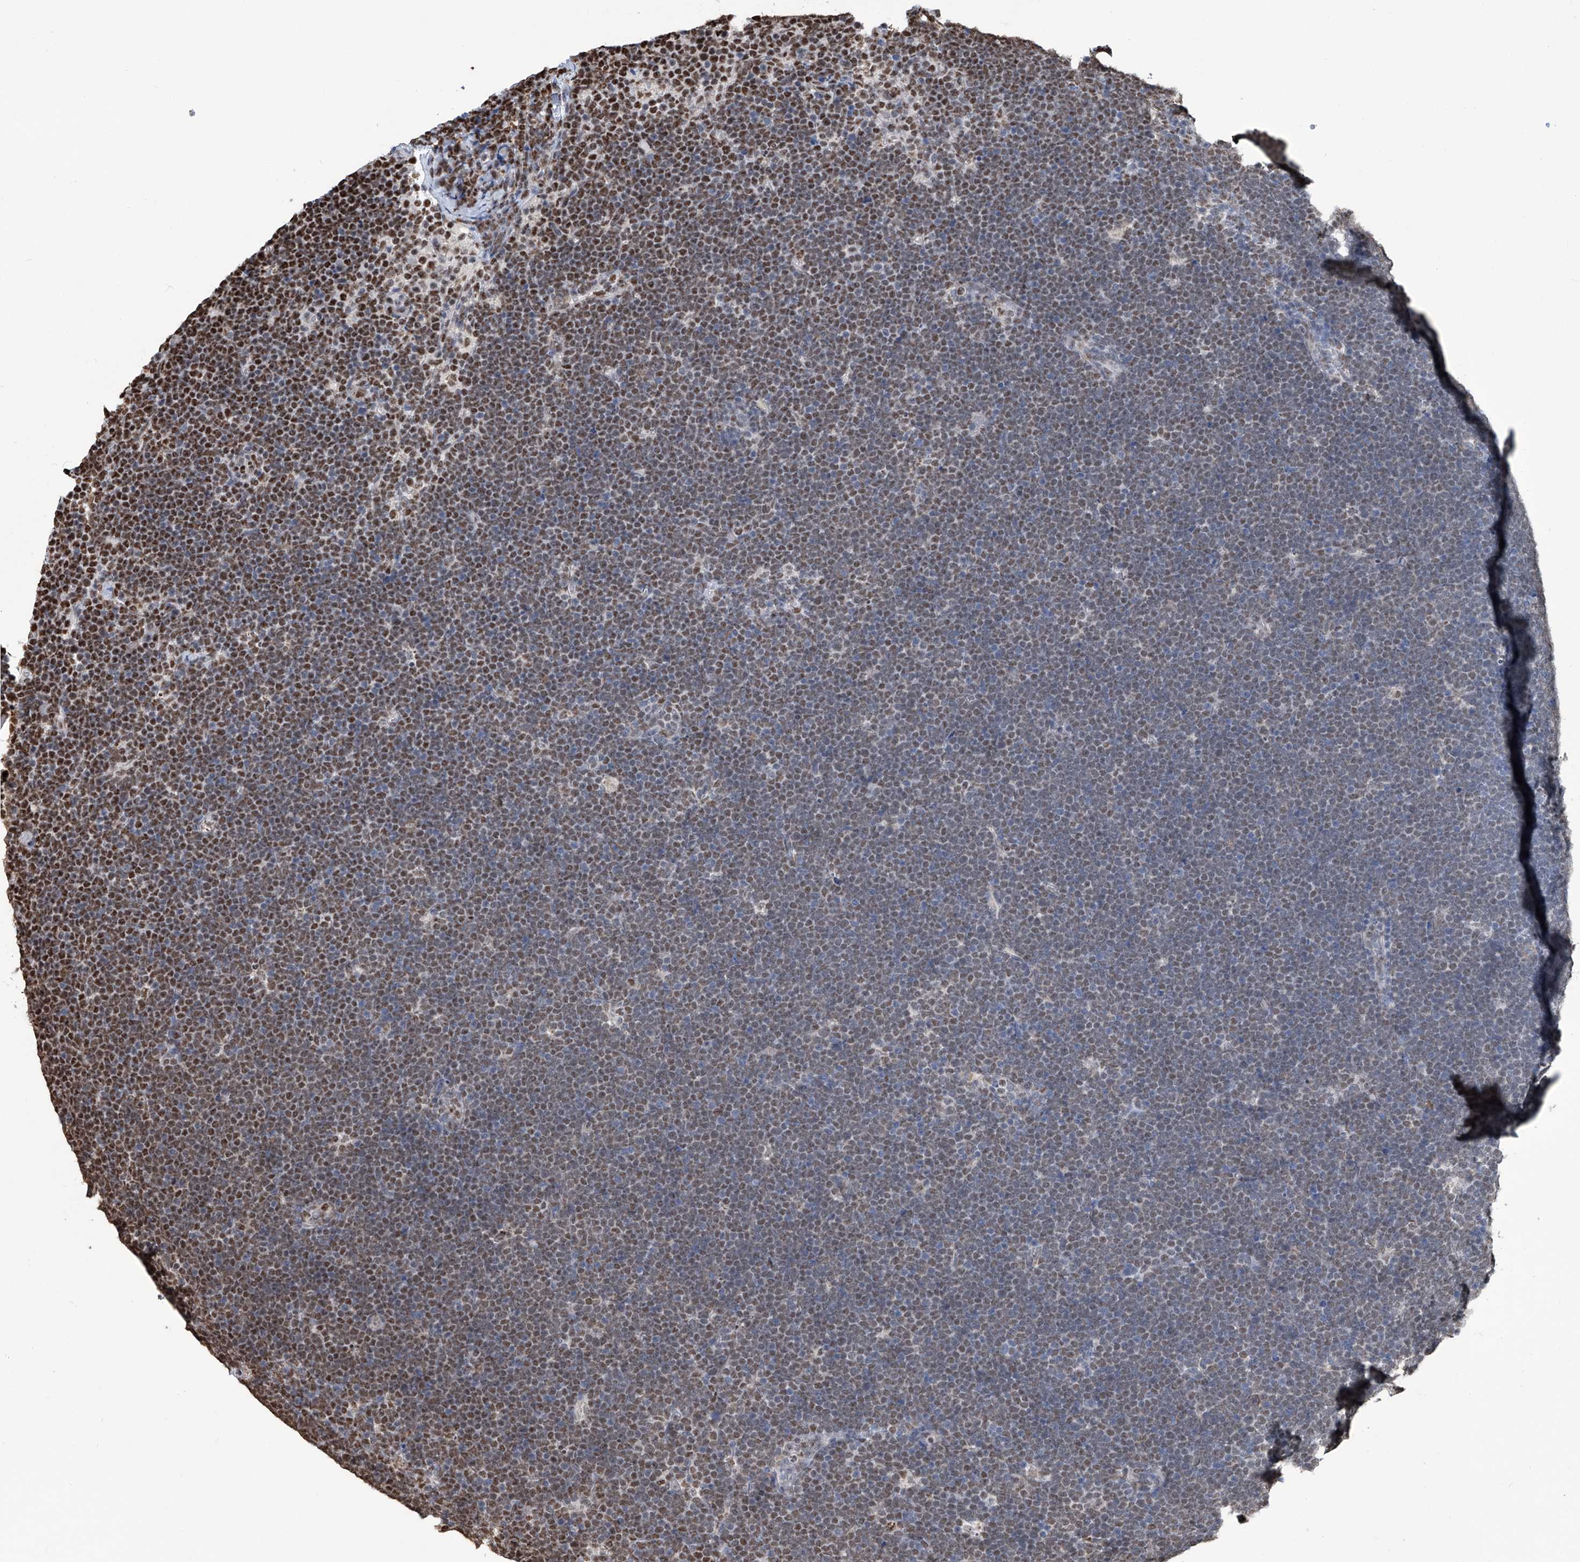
{"staining": {"intensity": "moderate", "quantity": "25%-75%", "location": "nuclear"}, "tissue": "lymphoma", "cell_type": "Tumor cells", "image_type": "cancer", "snomed": [{"axis": "morphology", "description": "Malignant lymphoma, non-Hodgkin's type, High grade"}, {"axis": "topography", "description": "Lymph node"}], "caption": "A high-resolution image shows immunohistochemistry staining of lymphoma, which exhibits moderate nuclear positivity in approximately 25%-75% of tumor cells.", "gene": "SREBF2", "patient": {"sex": "male", "age": 13}}